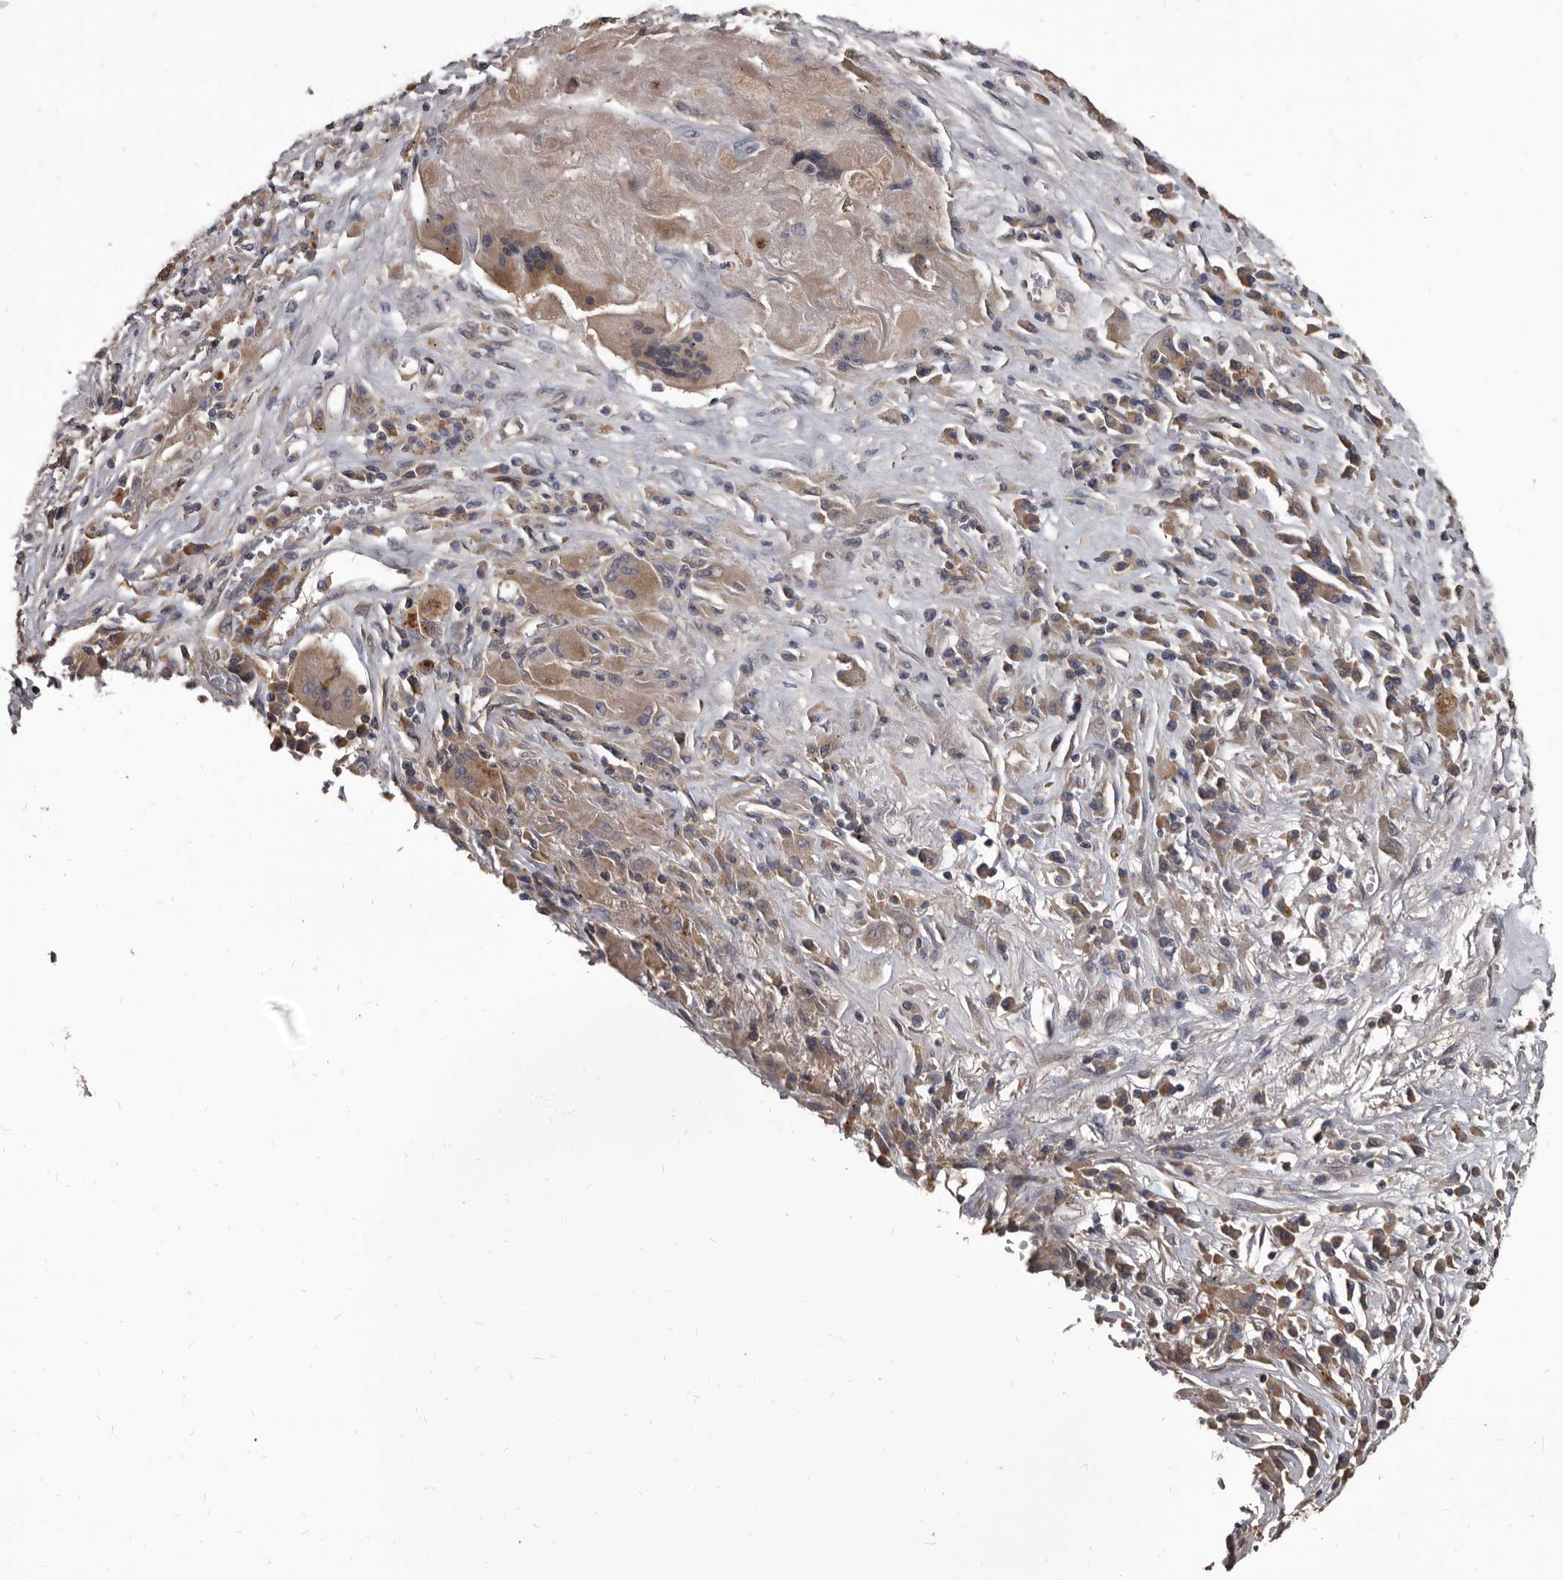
{"staining": {"intensity": "weak", "quantity": ">75%", "location": "cytoplasmic/membranous"}, "tissue": "lung cancer", "cell_type": "Tumor cells", "image_type": "cancer", "snomed": [{"axis": "morphology", "description": "Squamous cell carcinoma, NOS"}, {"axis": "topography", "description": "Lung"}], "caption": "Squamous cell carcinoma (lung) was stained to show a protein in brown. There is low levels of weak cytoplasmic/membranous staining in approximately >75% of tumor cells.", "gene": "ALDH5A1", "patient": {"sex": "male", "age": 61}}